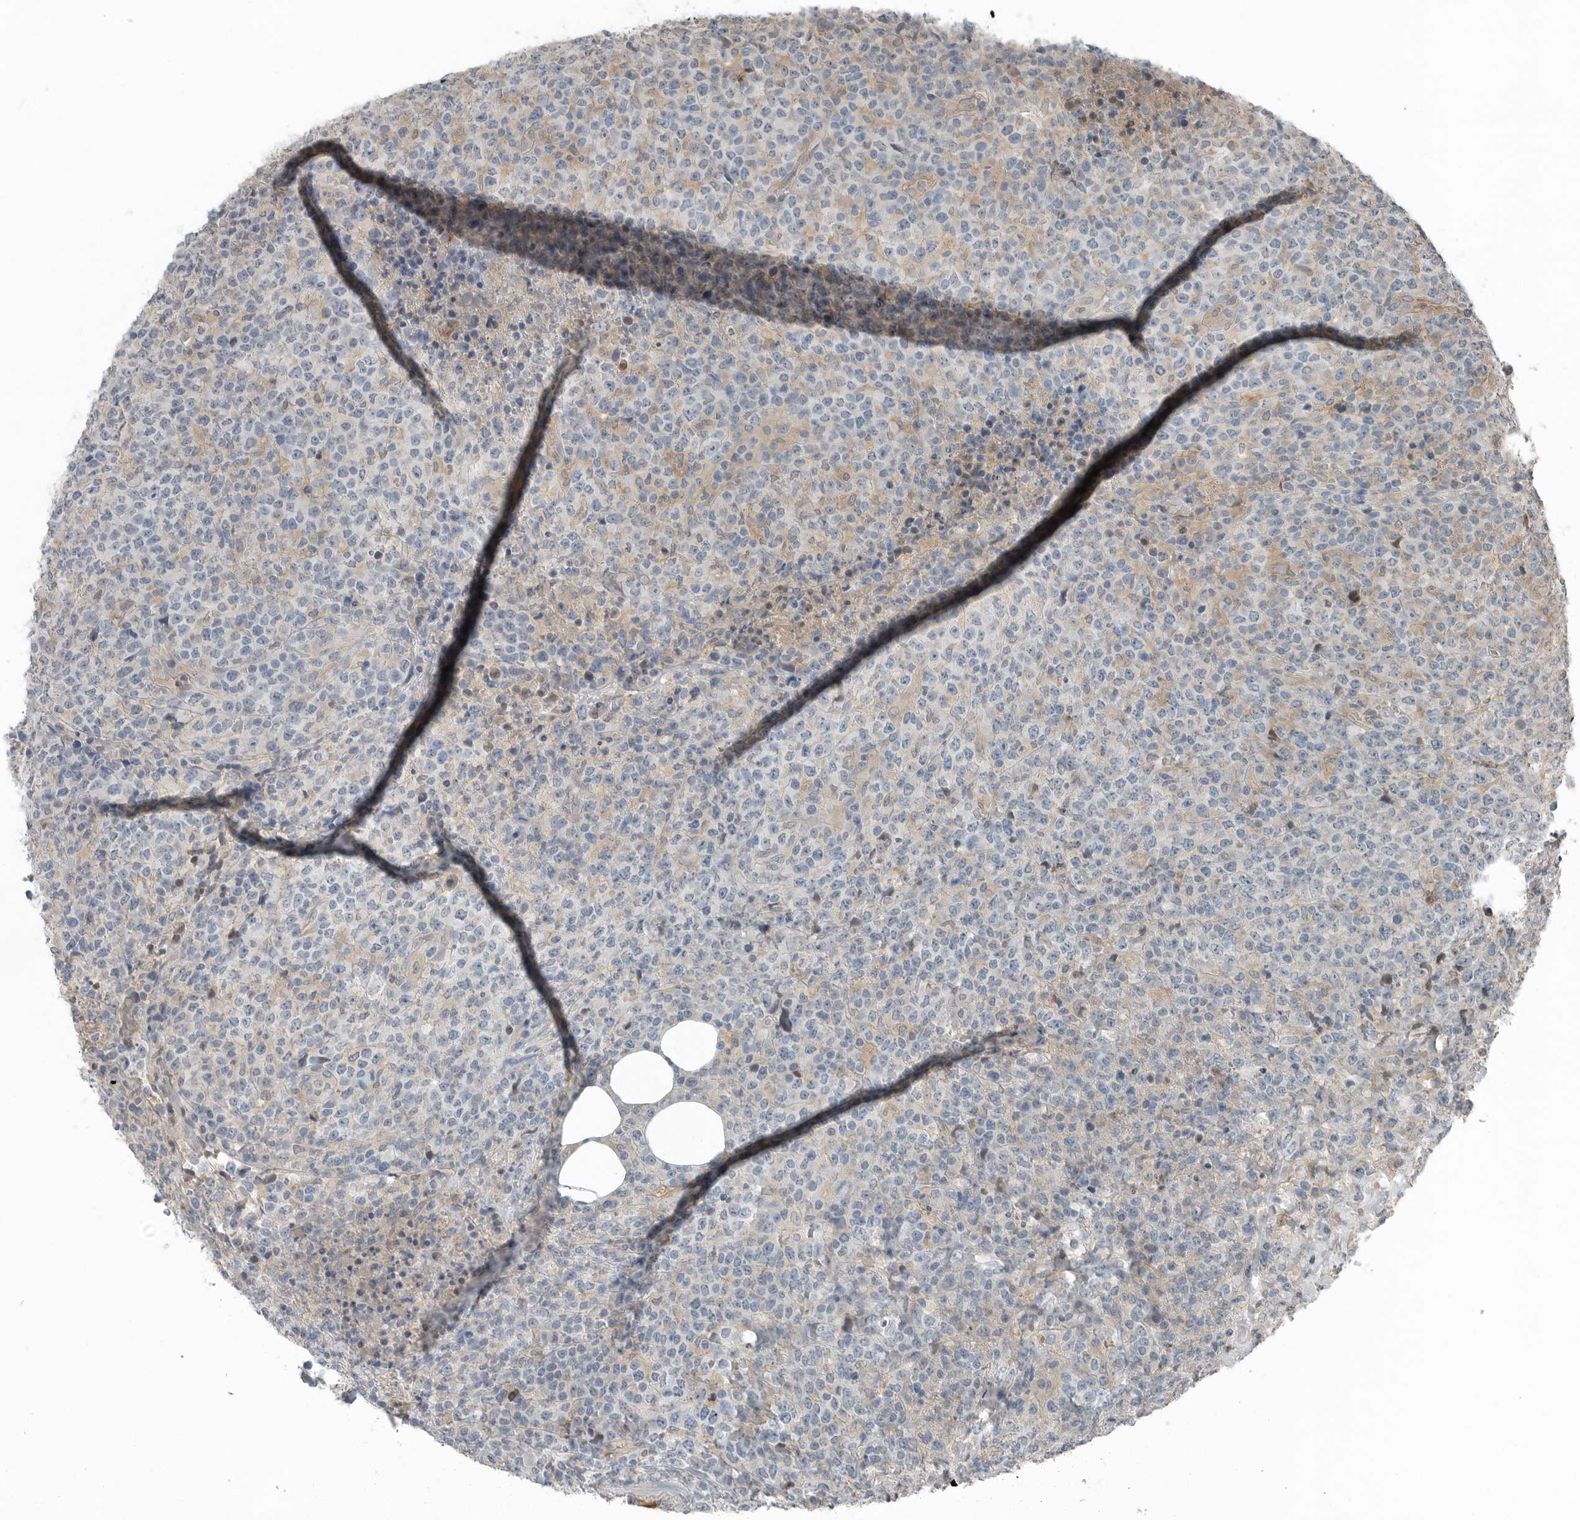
{"staining": {"intensity": "negative", "quantity": "none", "location": "none"}, "tissue": "lymphoma", "cell_type": "Tumor cells", "image_type": "cancer", "snomed": [{"axis": "morphology", "description": "Malignant lymphoma, non-Hodgkin's type, High grade"}, {"axis": "topography", "description": "Lymph node"}], "caption": "Human lymphoma stained for a protein using immunohistochemistry (IHC) shows no expression in tumor cells.", "gene": "KYAT1", "patient": {"sex": "male", "age": 13}}